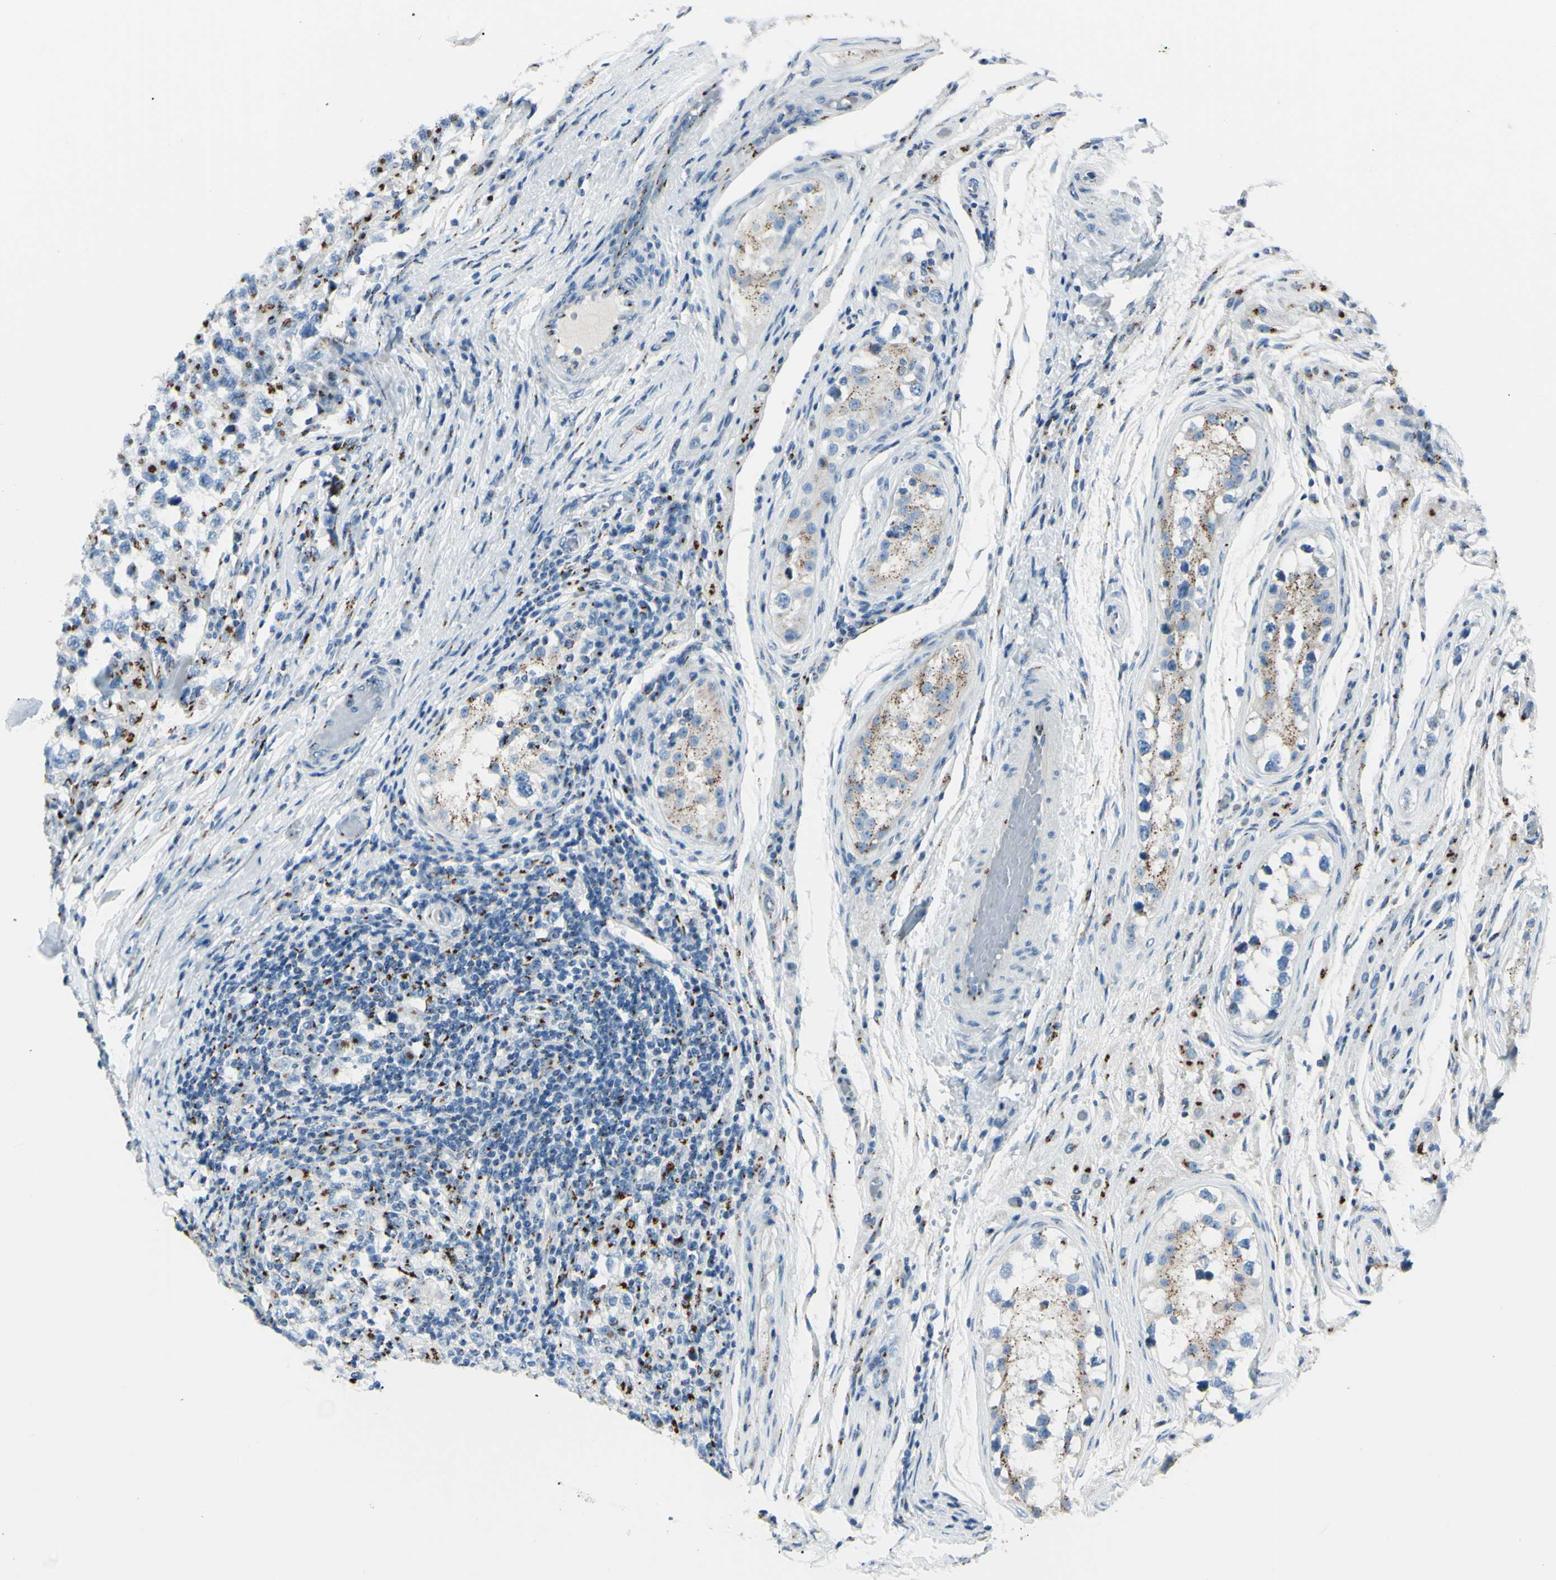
{"staining": {"intensity": "strong", "quantity": "25%-75%", "location": "cytoplasmic/membranous"}, "tissue": "testis cancer", "cell_type": "Tumor cells", "image_type": "cancer", "snomed": [{"axis": "morphology", "description": "Carcinoma, Embryonal, NOS"}, {"axis": "topography", "description": "Testis"}], "caption": "Embryonal carcinoma (testis) stained with DAB (3,3'-diaminobenzidine) immunohistochemistry (IHC) exhibits high levels of strong cytoplasmic/membranous positivity in approximately 25%-75% of tumor cells. The staining is performed using DAB brown chromogen to label protein expression. The nuclei are counter-stained blue using hematoxylin.", "gene": "B4GALT1", "patient": {"sex": "male", "age": 21}}